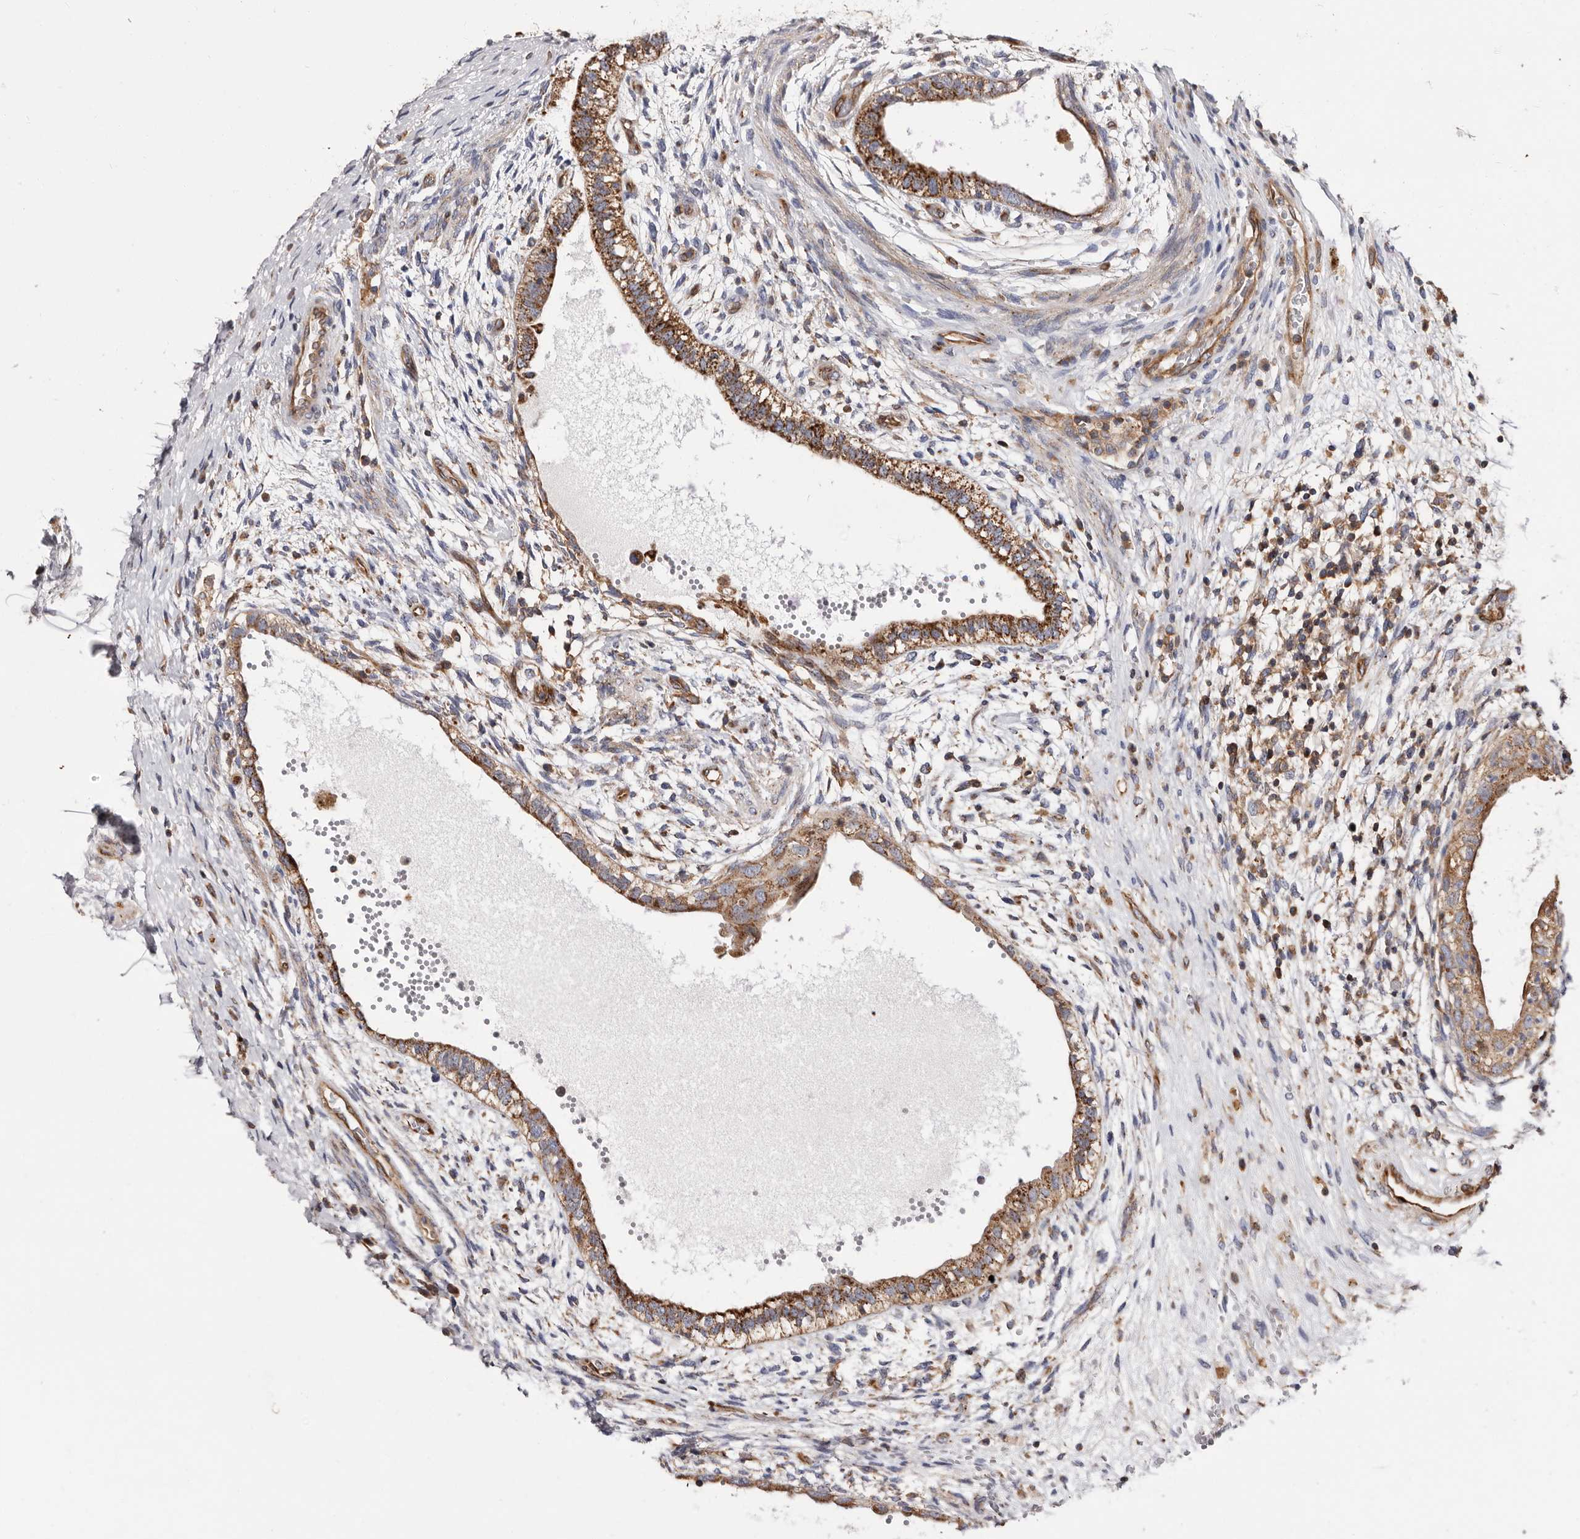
{"staining": {"intensity": "moderate", "quantity": ">75%", "location": "cytoplasmic/membranous"}, "tissue": "testis cancer", "cell_type": "Tumor cells", "image_type": "cancer", "snomed": [{"axis": "morphology", "description": "Carcinoma, Embryonal, NOS"}, {"axis": "topography", "description": "Testis"}], "caption": "An IHC photomicrograph of neoplastic tissue is shown. Protein staining in brown highlights moderate cytoplasmic/membranous positivity in testis cancer (embryonal carcinoma) within tumor cells.", "gene": "COQ8B", "patient": {"sex": "male", "age": 26}}